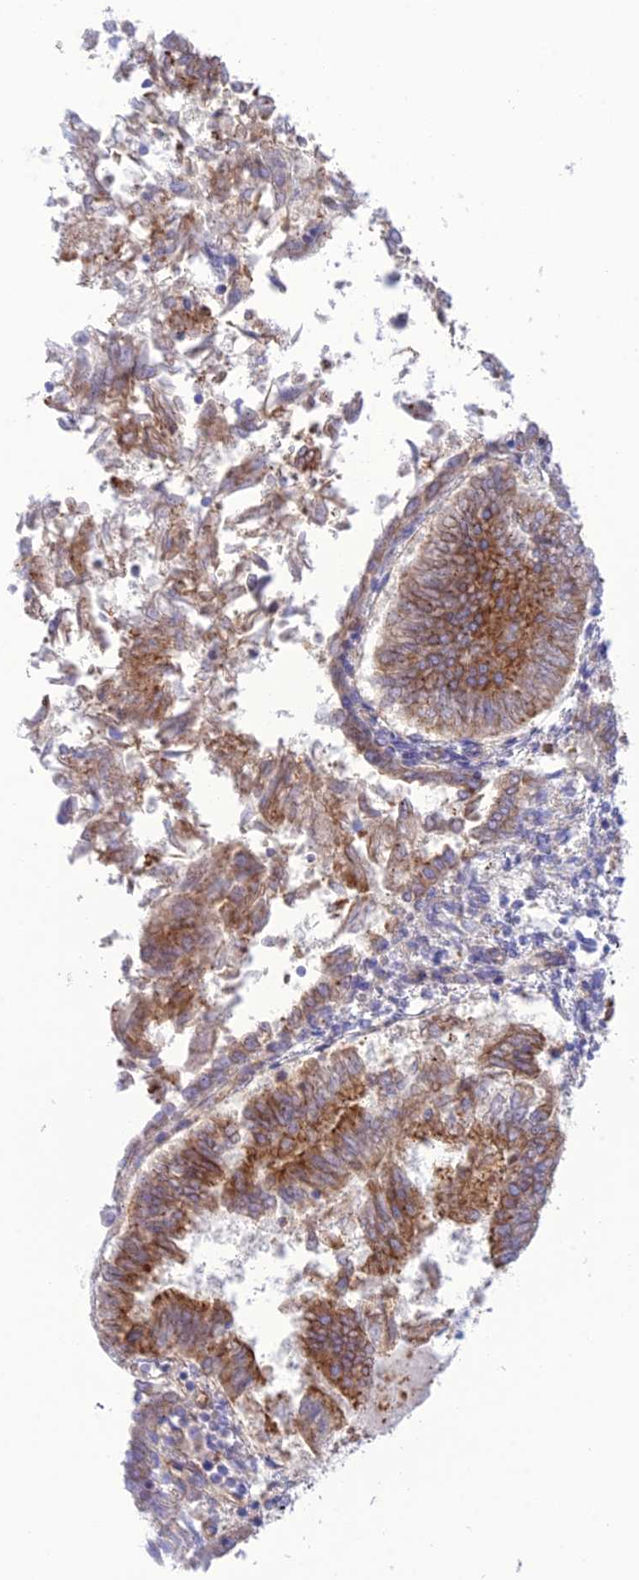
{"staining": {"intensity": "moderate", "quantity": ">75%", "location": "cytoplasmic/membranous"}, "tissue": "endometrial cancer", "cell_type": "Tumor cells", "image_type": "cancer", "snomed": [{"axis": "morphology", "description": "Adenocarcinoma, NOS"}, {"axis": "topography", "description": "Endometrium"}], "caption": "Adenocarcinoma (endometrial) stained with IHC reveals moderate cytoplasmic/membranous expression in about >75% of tumor cells.", "gene": "CHSY3", "patient": {"sex": "female", "age": 58}}